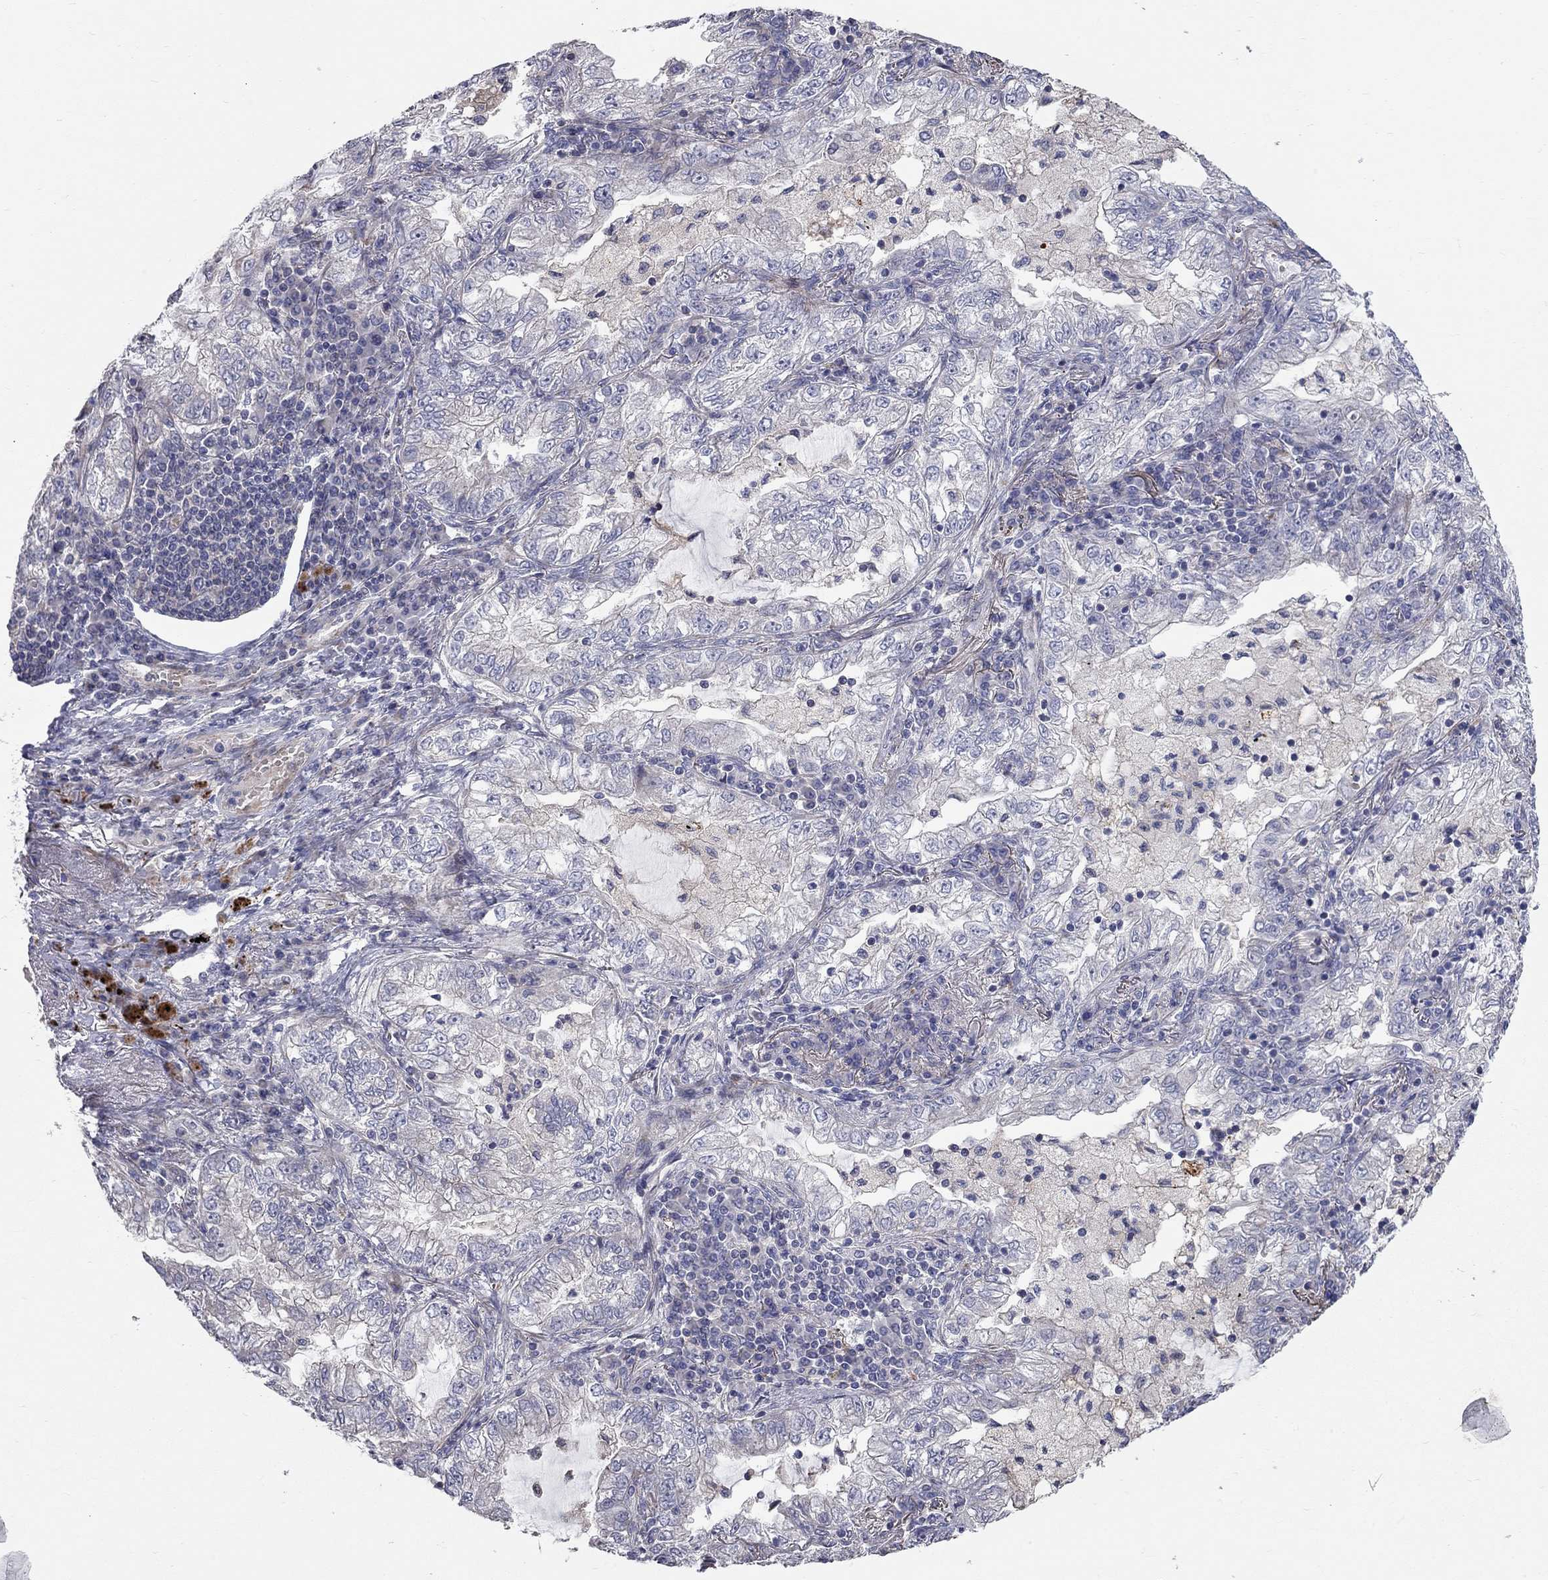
{"staining": {"intensity": "negative", "quantity": "none", "location": "none"}, "tissue": "lung cancer", "cell_type": "Tumor cells", "image_type": "cancer", "snomed": [{"axis": "morphology", "description": "Adenocarcinoma, NOS"}, {"axis": "topography", "description": "Lung"}], "caption": "Tumor cells are negative for protein expression in human adenocarcinoma (lung).", "gene": "KANSL1L", "patient": {"sex": "female", "age": 73}}